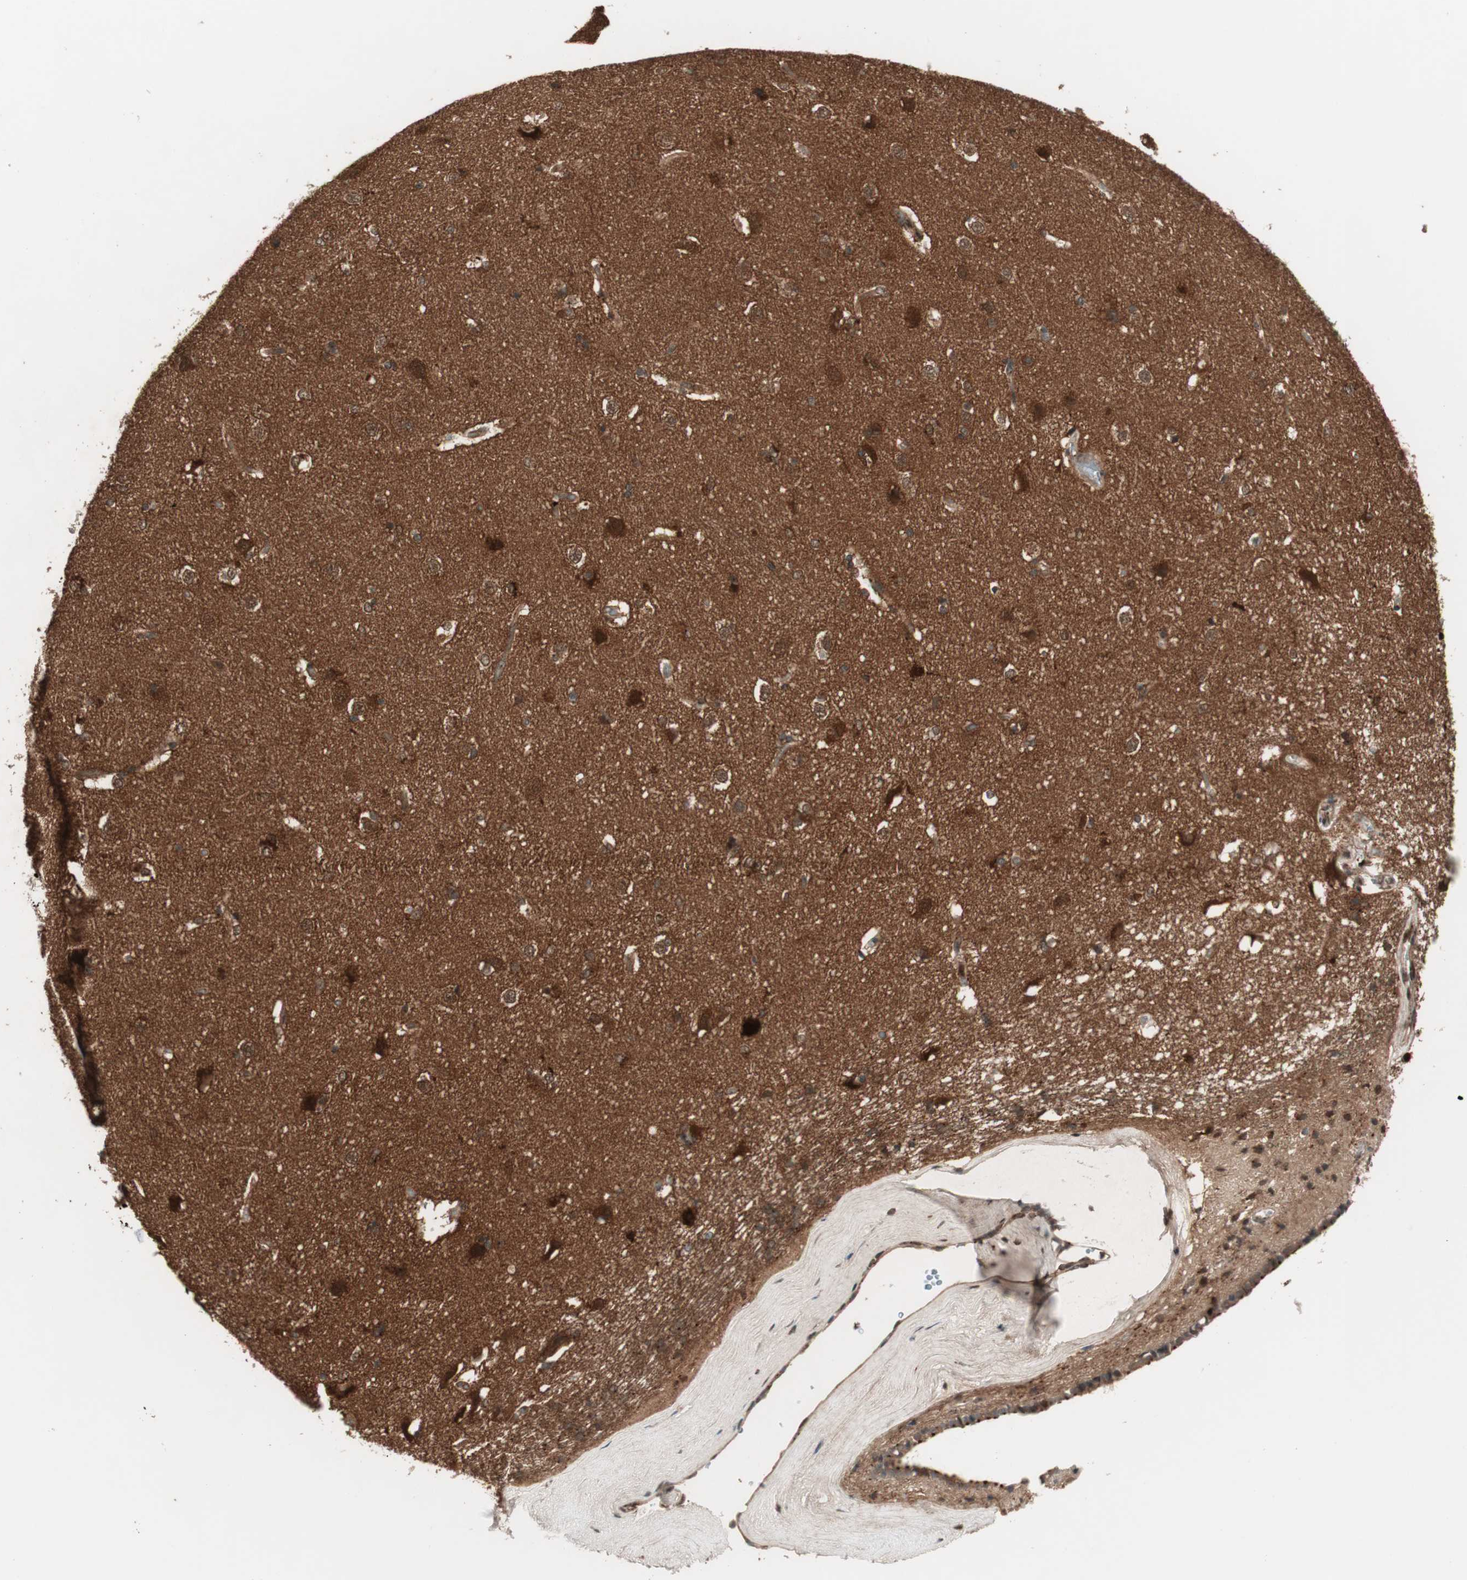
{"staining": {"intensity": "strong", "quantity": ">75%", "location": "cytoplasmic/membranous,nuclear"}, "tissue": "caudate", "cell_type": "Glial cells", "image_type": "normal", "snomed": [{"axis": "morphology", "description": "Normal tissue, NOS"}, {"axis": "topography", "description": "Lateral ventricle wall"}], "caption": "Strong cytoplasmic/membranous,nuclear staining is present in approximately >75% of glial cells in unremarkable caudate. The staining is performed using DAB brown chromogen to label protein expression. The nuclei are counter-stained blue using hematoxylin.", "gene": "PRKG2", "patient": {"sex": "female", "age": 19}}